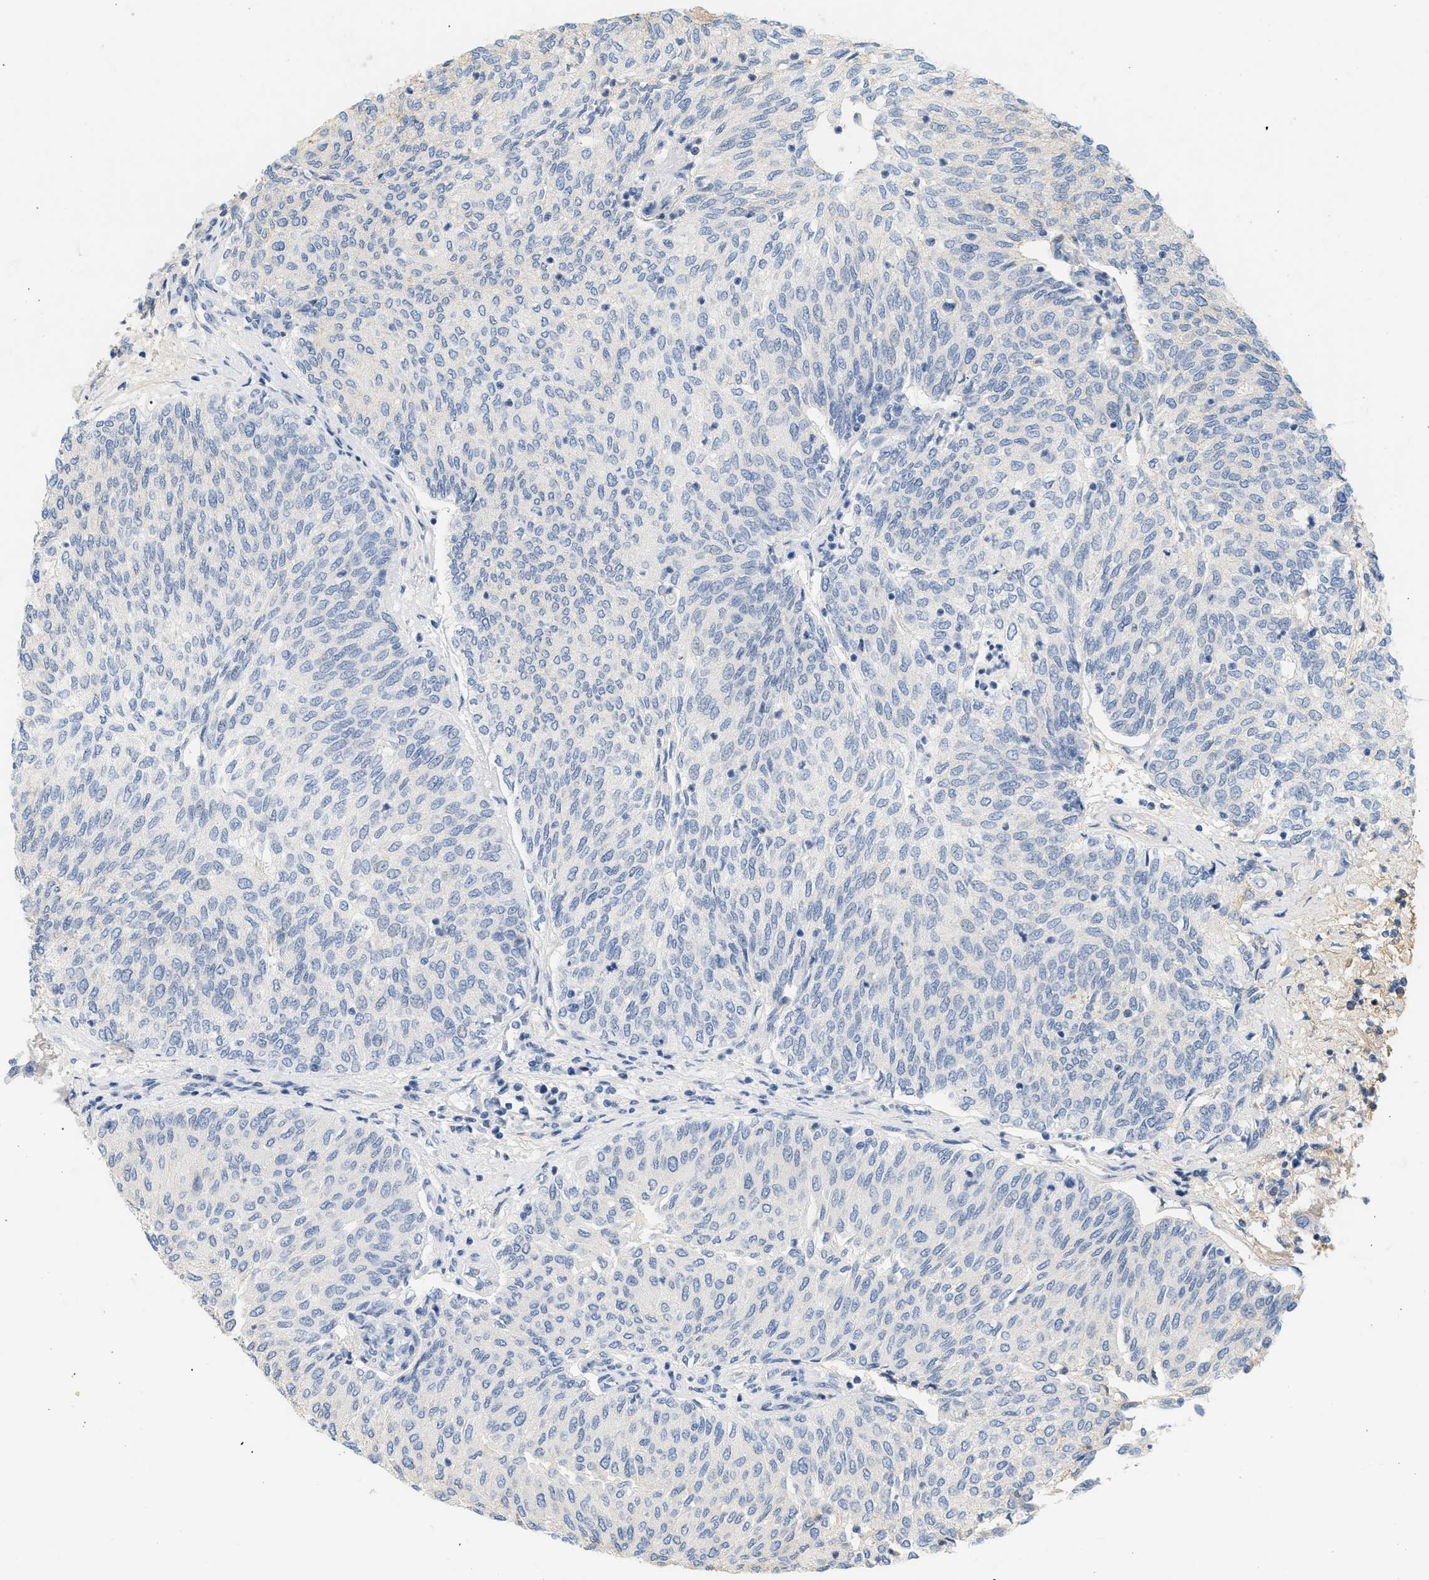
{"staining": {"intensity": "negative", "quantity": "none", "location": "none"}, "tissue": "urothelial cancer", "cell_type": "Tumor cells", "image_type": "cancer", "snomed": [{"axis": "morphology", "description": "Urothelial carcinoma, Low grade"}, {"axis": "topography", "description": "Urinary bladder"}], "caption": "There is no significant expression in tumor cells of low-grade urothelial carcinoma. The staining was performed using DAB (3,3'-diaminobenzidine) to visualize the protein expression in brown, while the nuclei were stained in blue with hematoxylin (Magnification: 20x).", "gene": "CFH", "patient": {"sex": "female", "age": 79}}